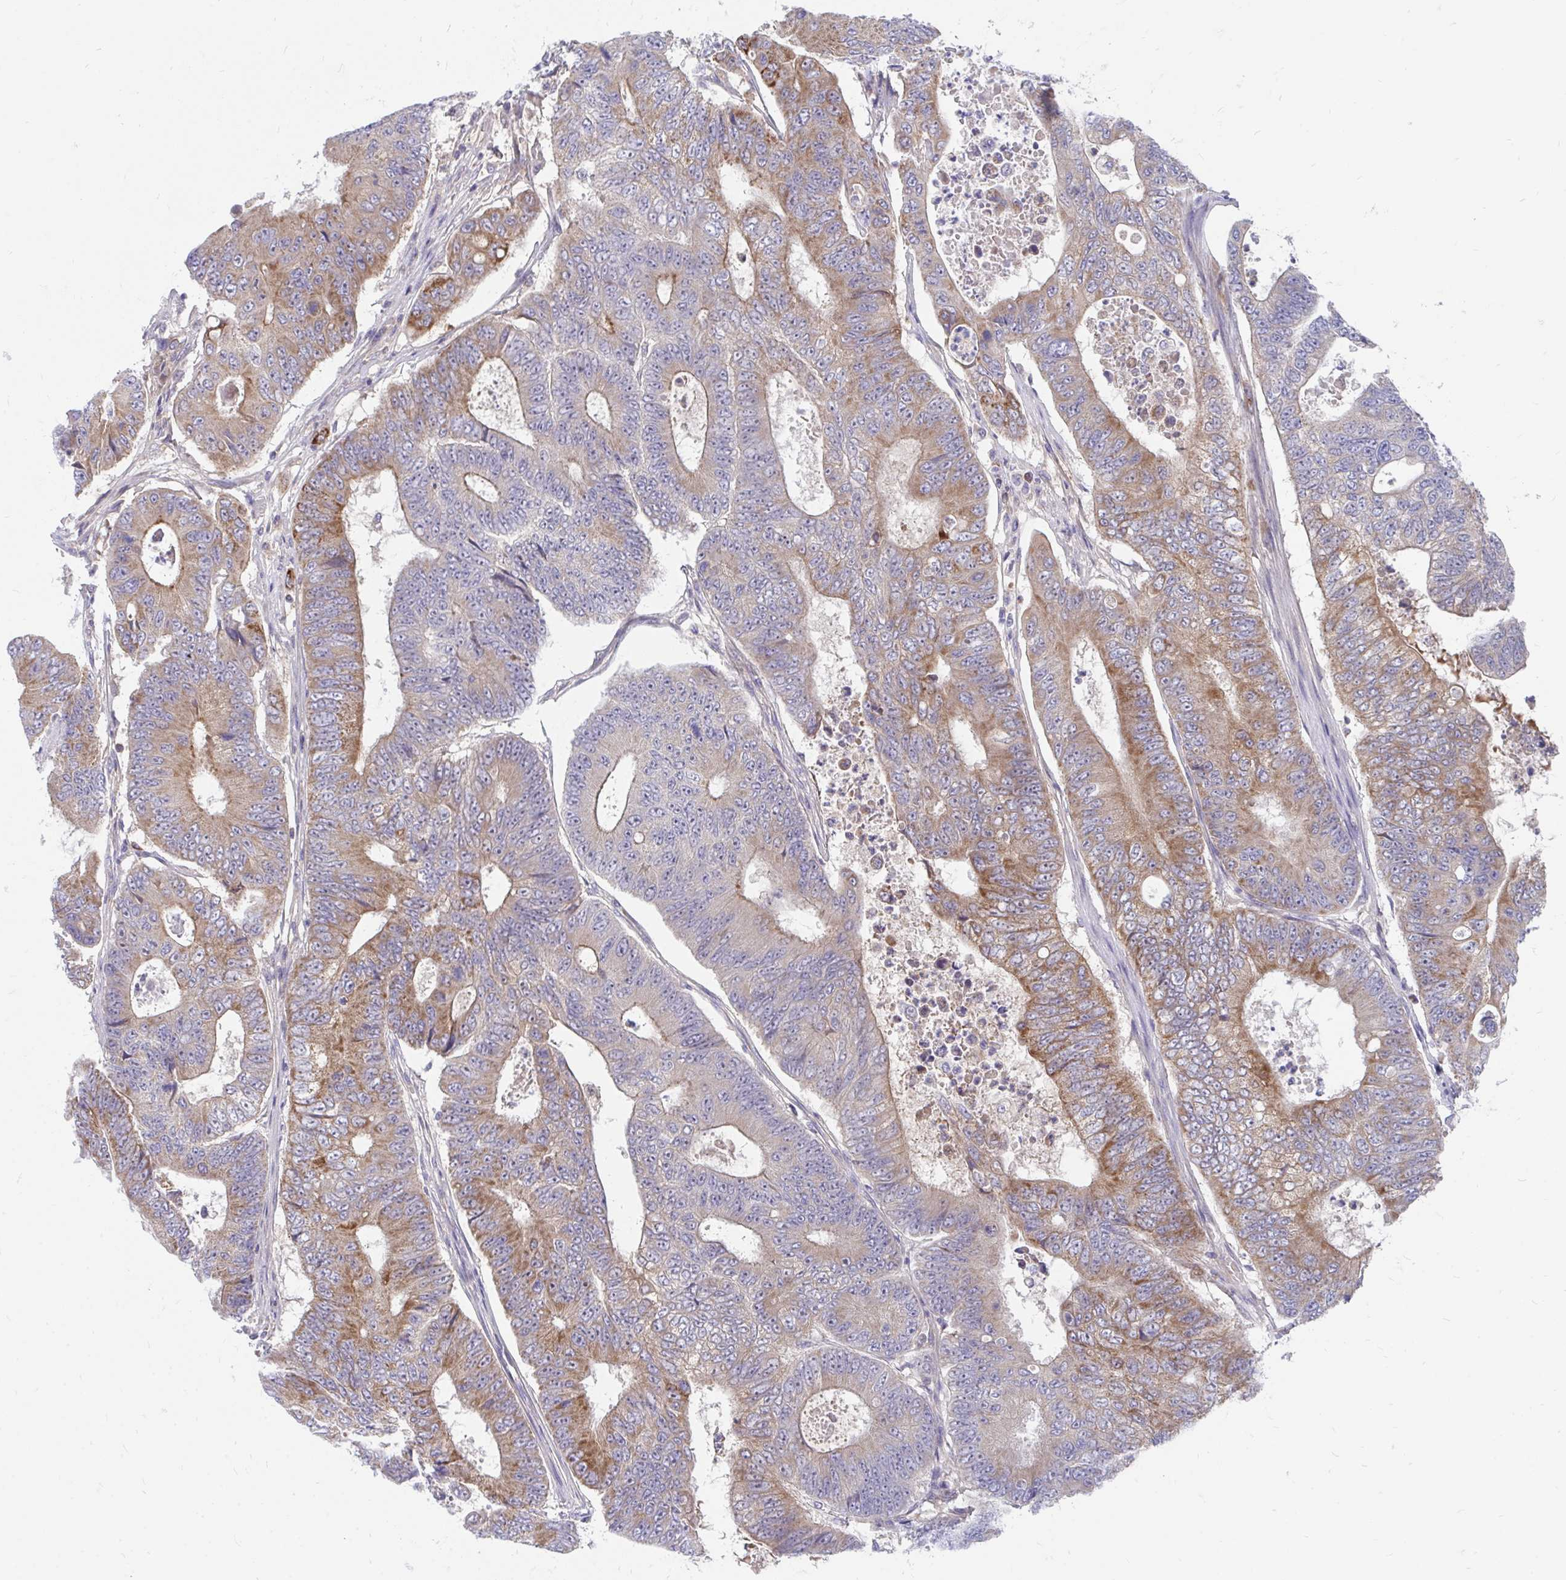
{"staining": {"intensity": "strong", "quantity": "25%-75%", "location": "cytoplasmic/membranous"}, "tissue": "colorectal cancer", "cell_type": "Tumor cells", "image_type": "cancer", "snomed": [{"axis": "morphology", "description": "Adenocarcinoma, NOS"}, {"axis": "topography", "description": "Colon"}], "caption": "Tumor cells display high levels of strong cytoplasmic/membranous expression in about 25%-75% of cells in human adenocarcinoma (colorectal).", "gene": "FHIP1B", "patient": {"sex": "female", "age": 48}}